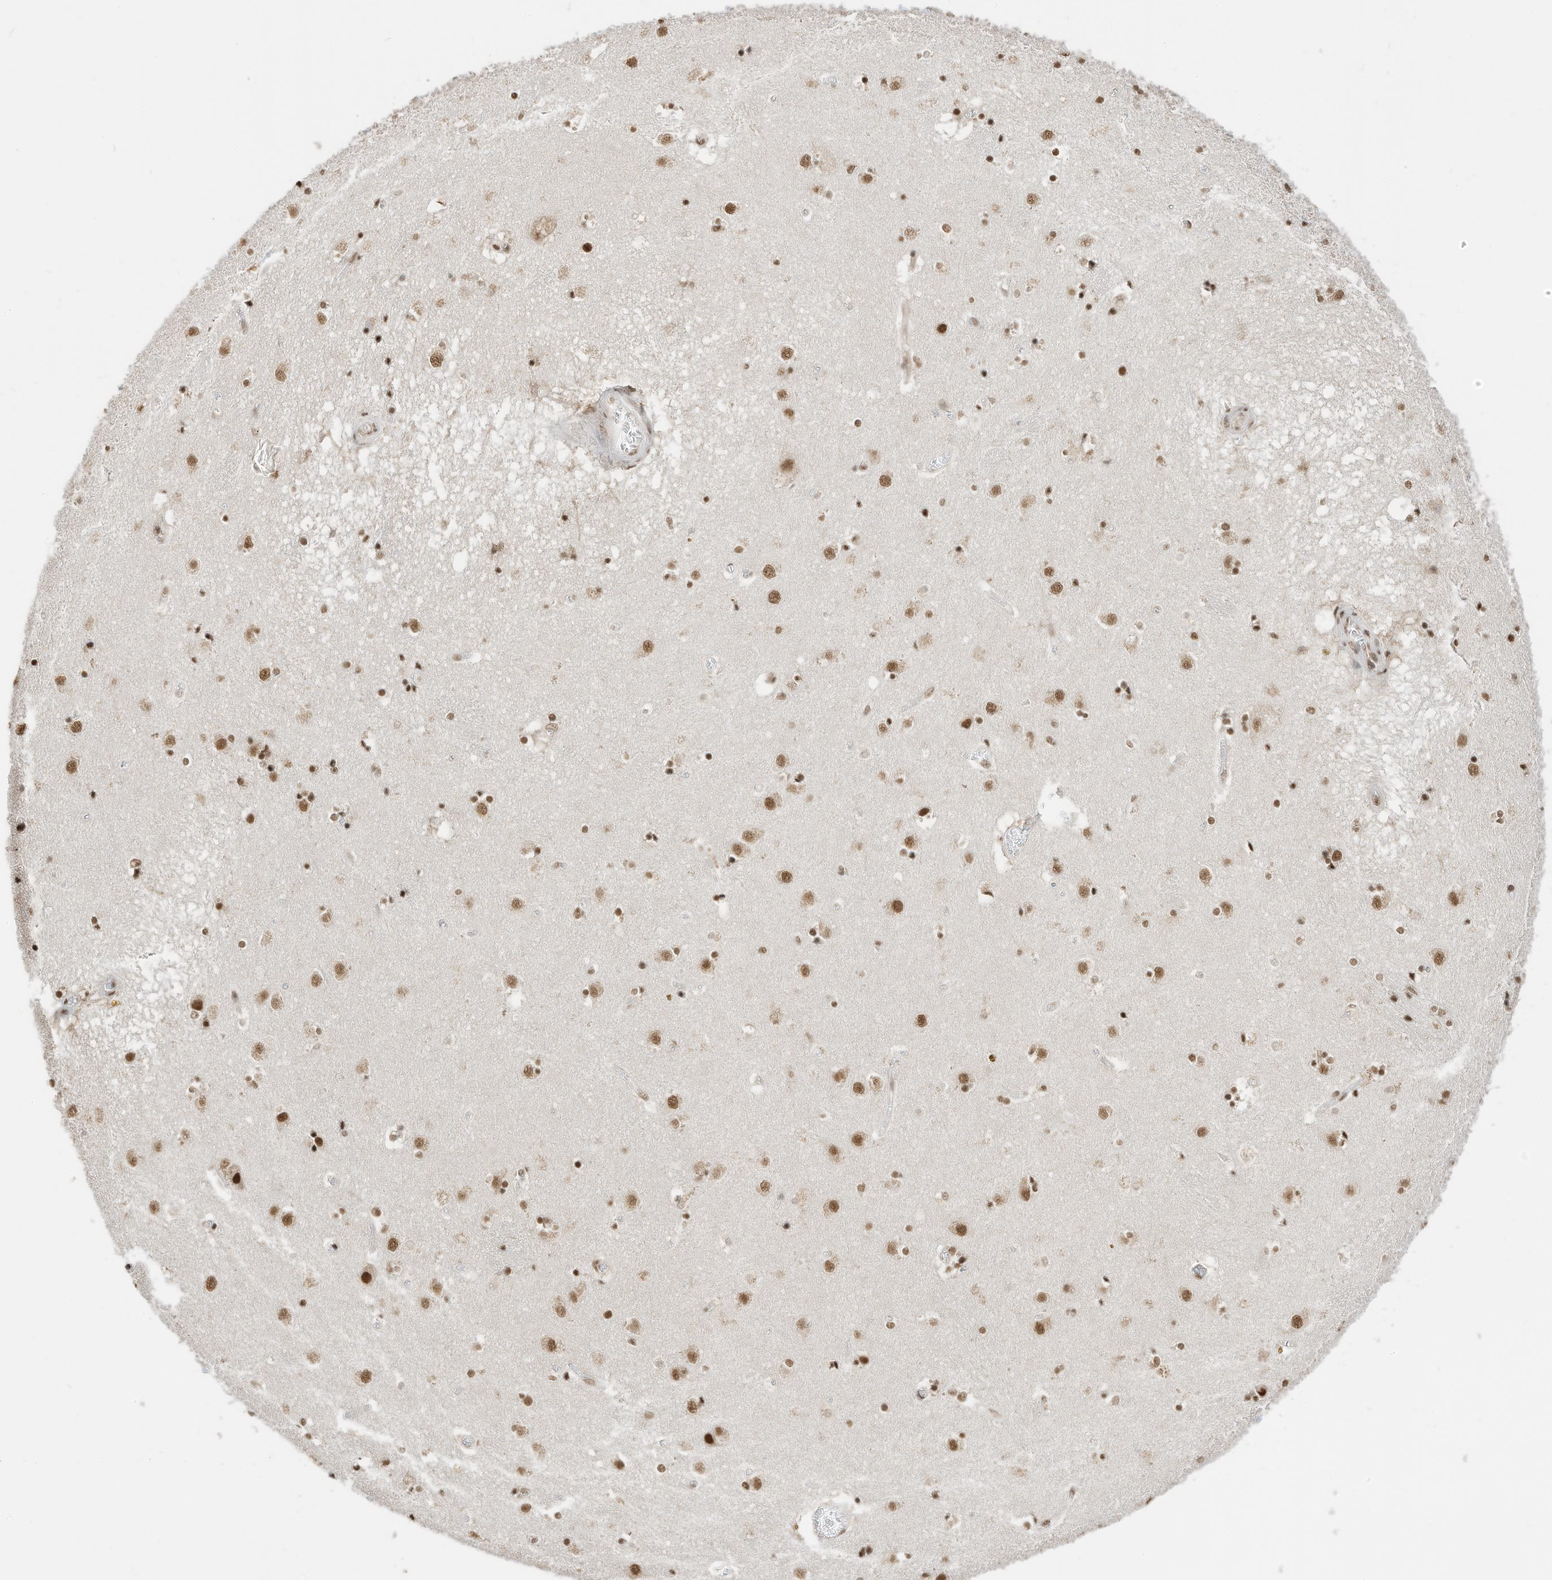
{"staining": {"intensity": "moderate", "quantity": ">75%", "location": "nuclear"}, "tissue": "caudate", "cell_type": "Glial cells", "image_type": "normal", "snomed": [{"axis": "morphology", "description": "Normal tissue, NOS"}, {"axis": "topography", "description": "Lateral ventricle wall"}], "caption": "Protein staining displays moderate nuclear expression in about >75% of glial cells in normal caudate.", "gene": "ZNF195", "patient": {"sex": "male", "age": 70}}